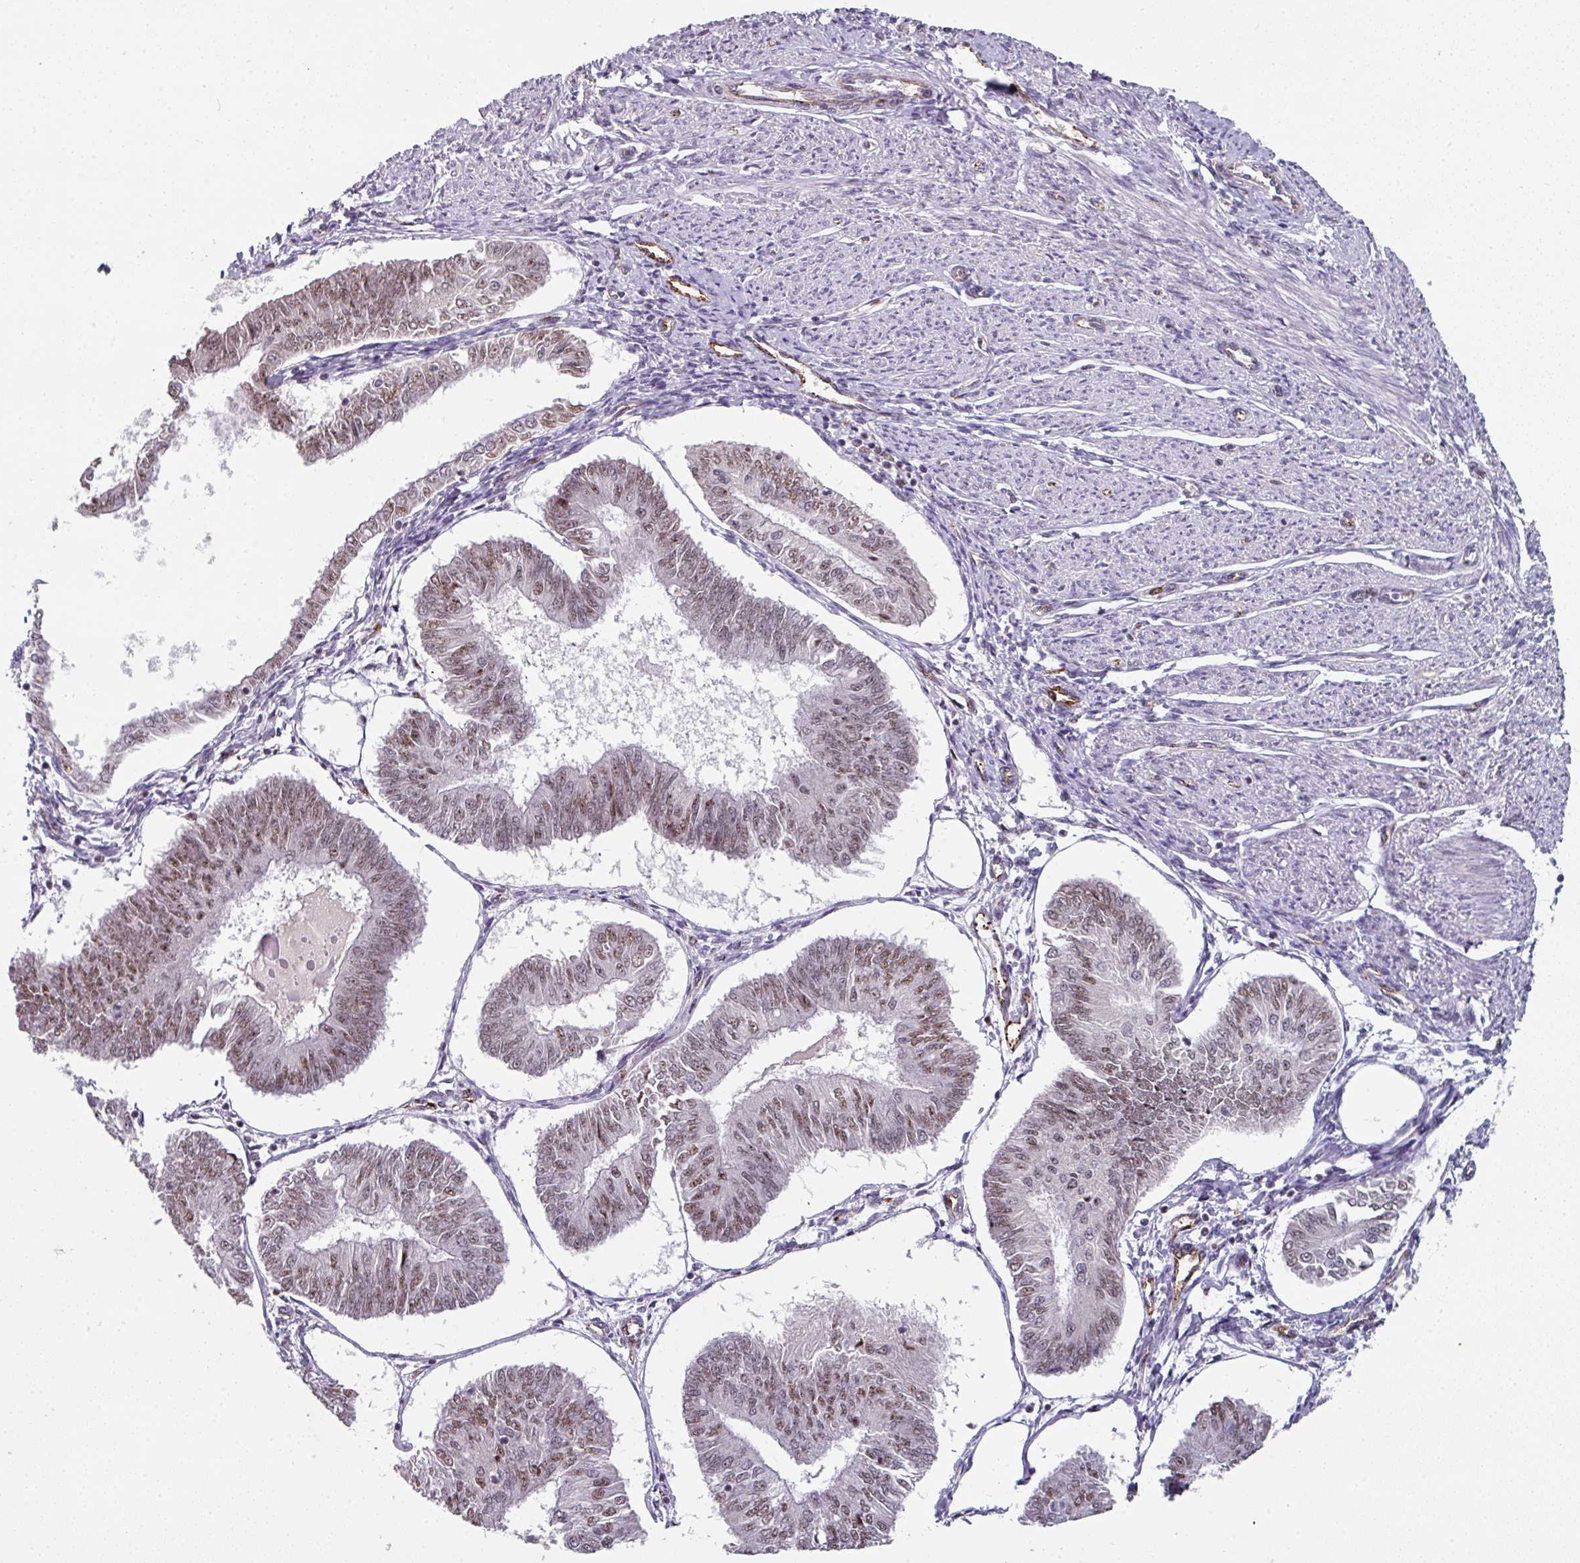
{"staining": {"intensity": "moderate", "quantity": "25%-75%", "location": "nuclear"}, "tissue": "endometrial cancer", "cell_type": "Tumor cells", "image_type": "cancer", "snomed": [{"axis": "morphology", "description": "Adenocarcinoma, NOS"}, {"axis": "topography", "description": "Endometrium"}], "caption": "A high-resolution histopathology image shows IHC staining of adenocarcinoma (endometrial), which exhibits moderate nuclear staining in about 25%-75% of tumor cells.", "gene": "SIDT2", "patient": {"sex": "female", "age": 58}}